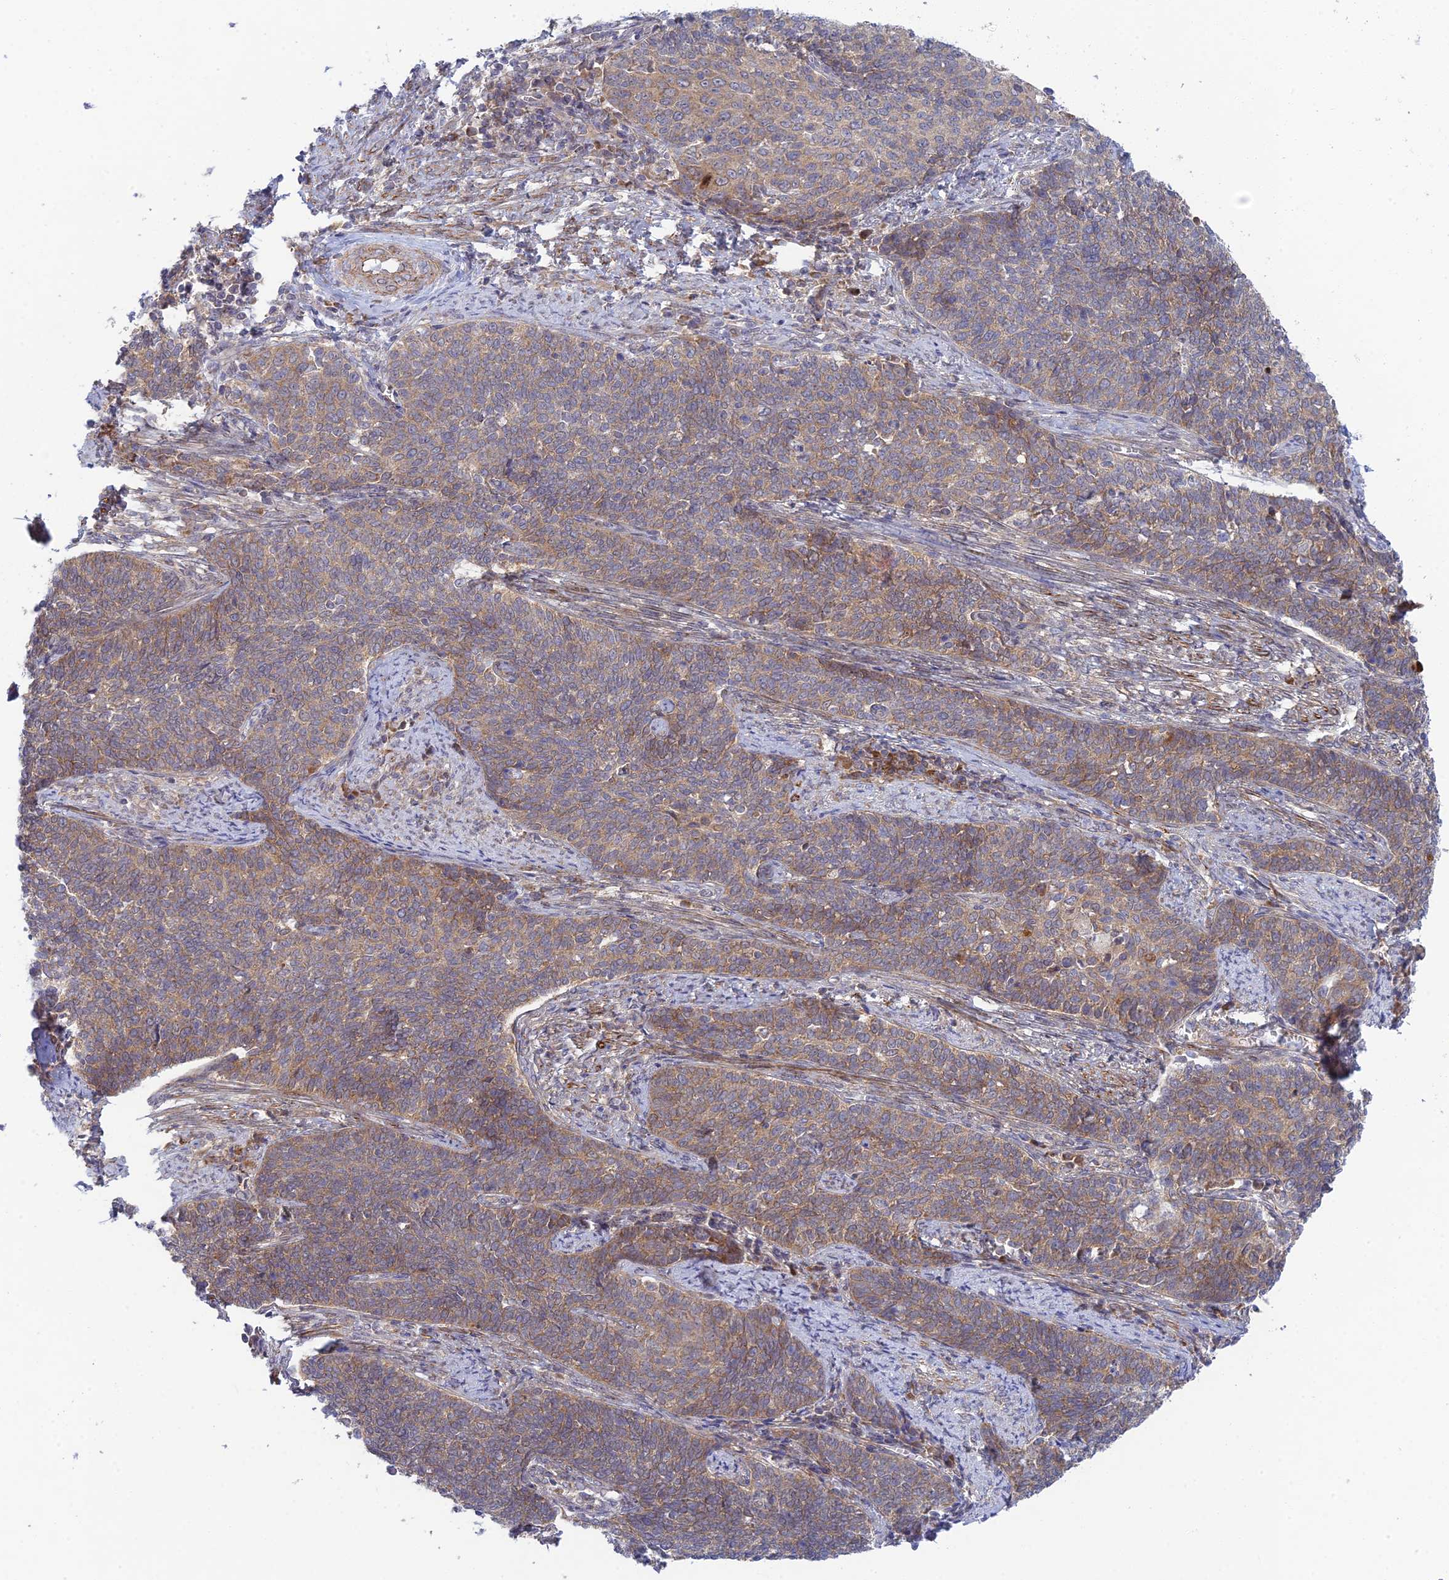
{"staining": {"intensity": "weak", "quantity": "25%-75%", "location": "cytoplasmic/membranous"}, "tissue": "cervical cancer", "cell_type": "Tumor cells", "image_type": "cancer", "snomed": [{"axis": "morphology", "description": "Squamous cell carcinoma, NOS"}, {"axis": "topography", "description": "Cervix"}], "caption": "A high-resolution histopathology image shows immunohistochemistry staining of cervical cancer (squamous cell carcinoma), which reveals weak cytoplasmic/membranous expression in approximately 25%-75% of tumor cells.", "gene": "INCA1", "patient": {"sex": "female", "age": 39}}